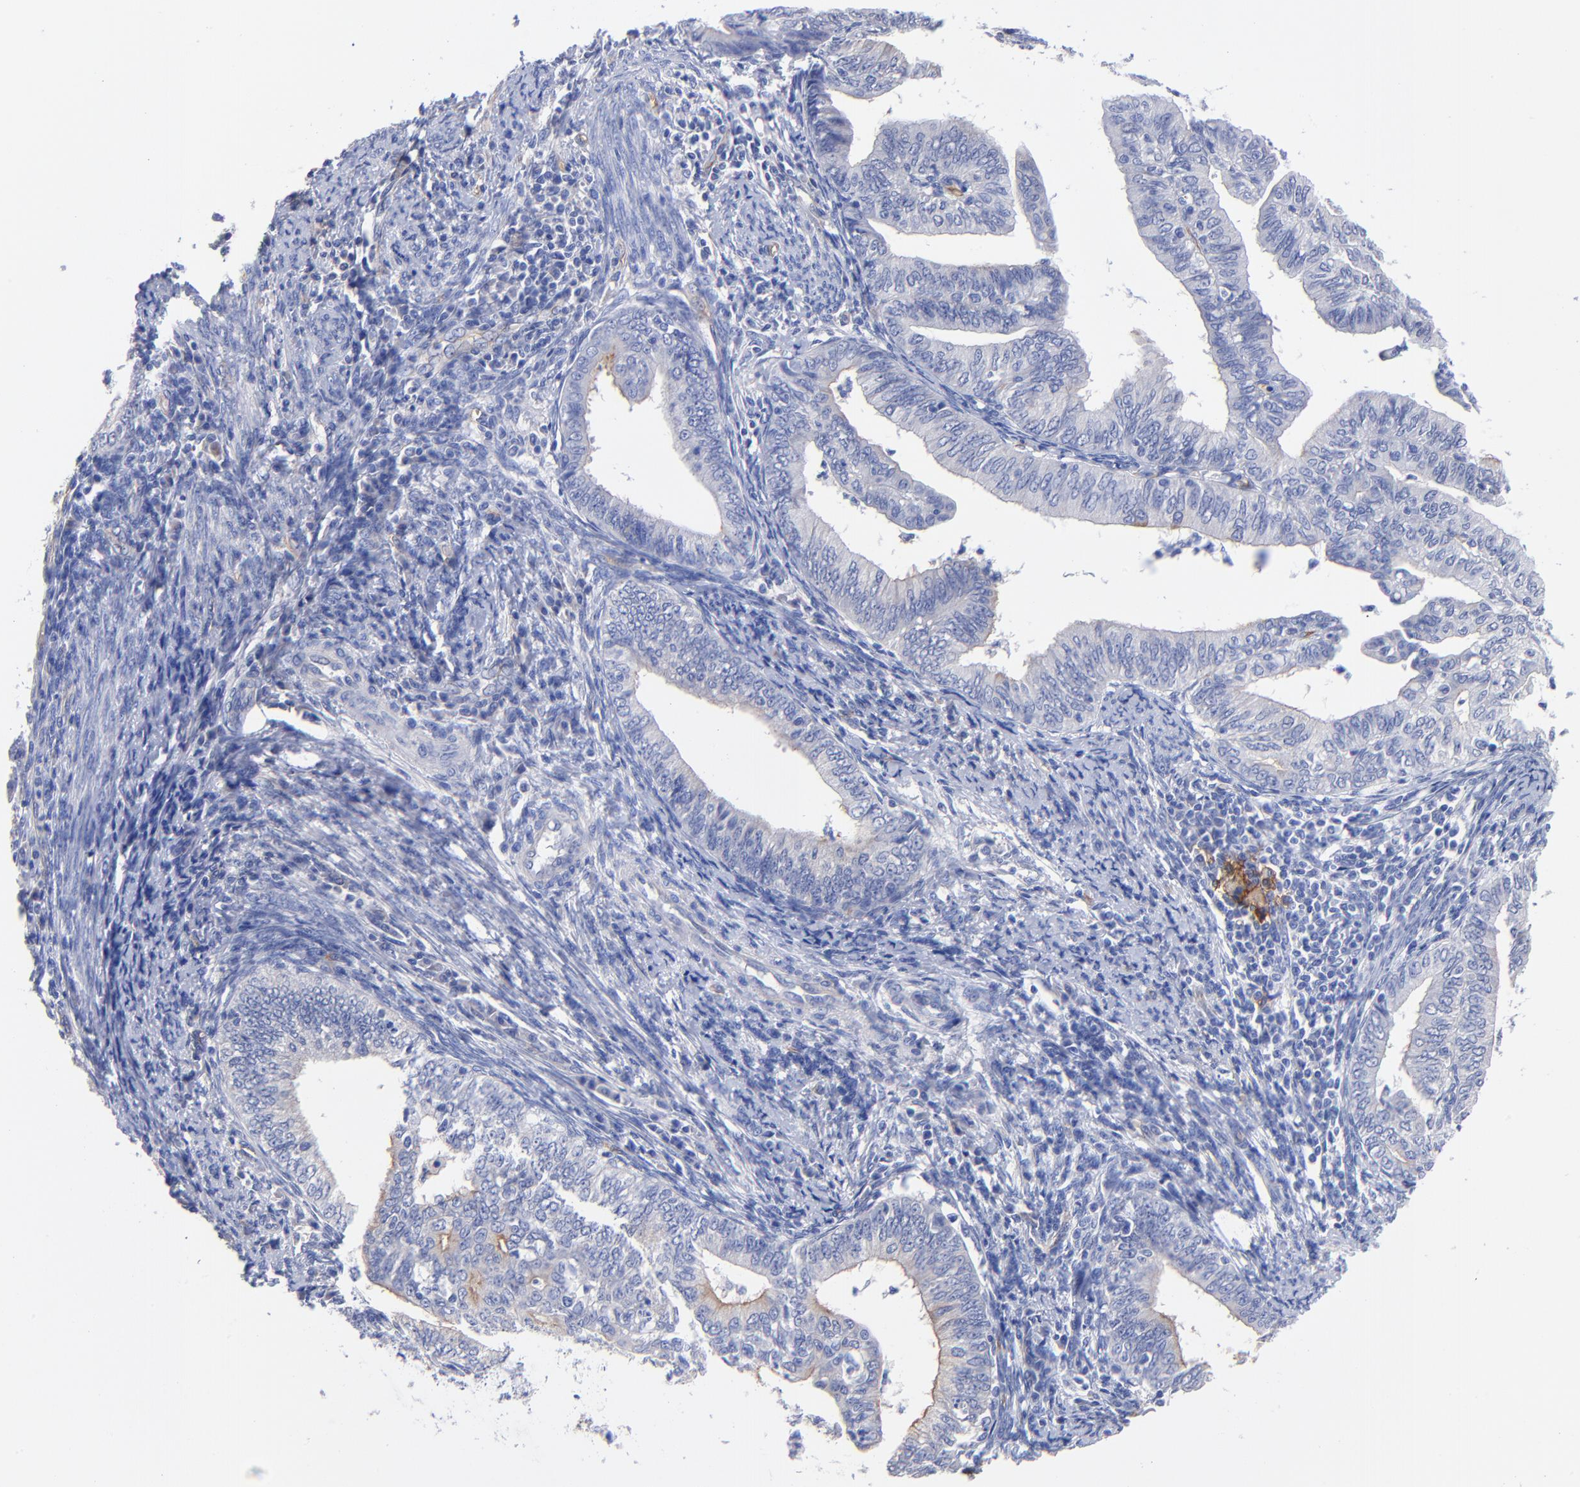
{"staining": {"intensity": "negative", "quantity": "none", "location": "none"}, "tissue": "endometrial cancer", "cell_type": "Tumor cells", "image_type": "cancer", "snomed": [{"axis": "morphology", "description": "Adenocarcinoma, NOS"}, {"axis": "topography", "description": "Endometrium"}], "caption": "Tumor cells are negative for protein expression in human adenocarcinoma (endometrial).", "gene": "SLC44A2", "patient": {"sex": "female", "age": 66}}